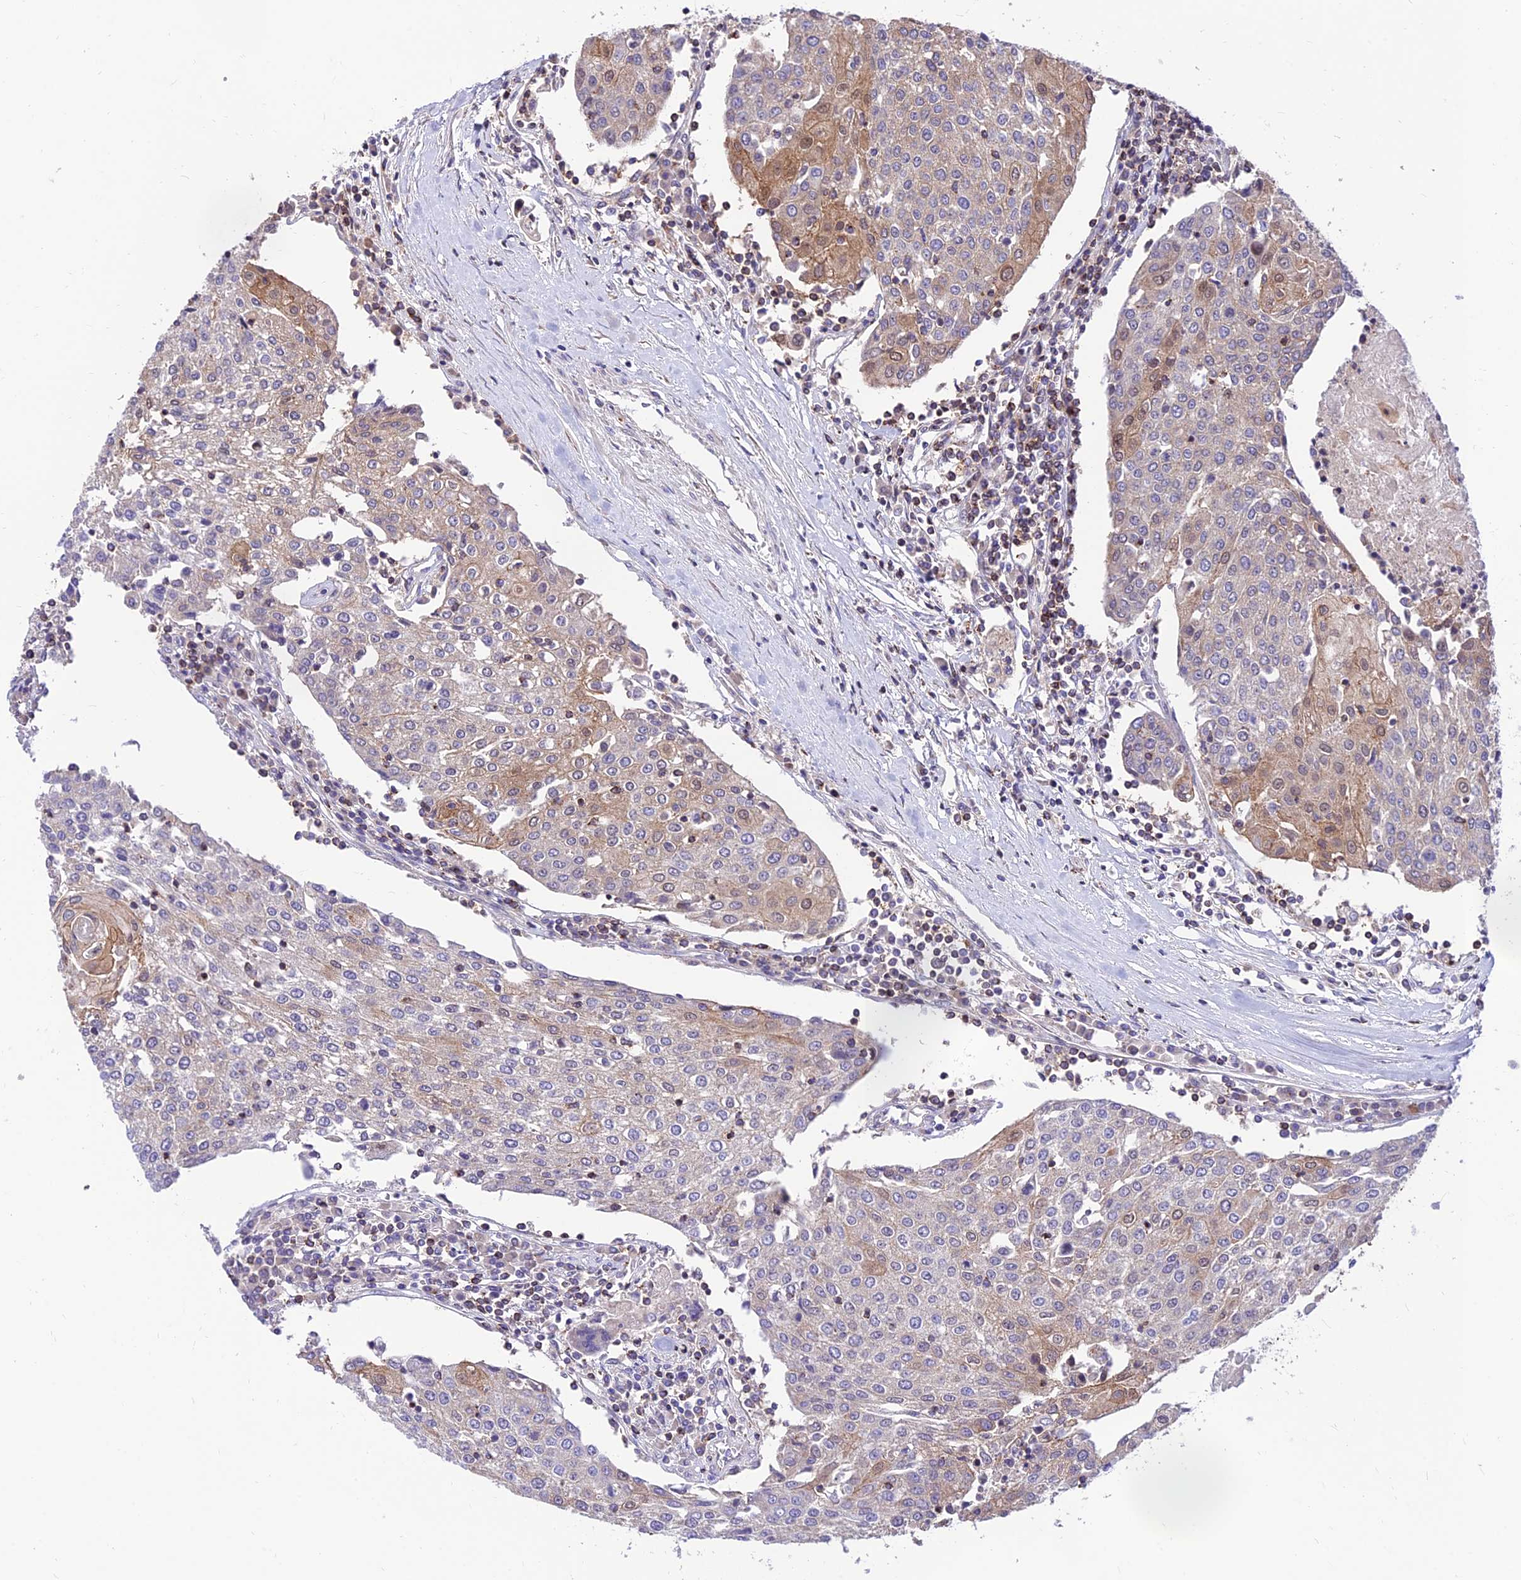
{"staining": {"intensity": "moderate", "quantity": "<25%", "location": "cytoplasmic/membranous,nuclear"}, "tissue": "urothelial cancer", "cell_type": "Tumor cells", "image_type": "cancer", "snomed": [{"axis": "morphology", "description": "Urothelial carcinoma, High grade"}, {"axis": "topography", "description": "Urinary bladder"}], "caption": "Tumor cells exhibit moderate cytoplasmic/membranous and nuclear expression in approximately <25% of cells in urothelial cancer.", "gene": "C6orf132", "patient": {"sex": "female", "age": 85}}